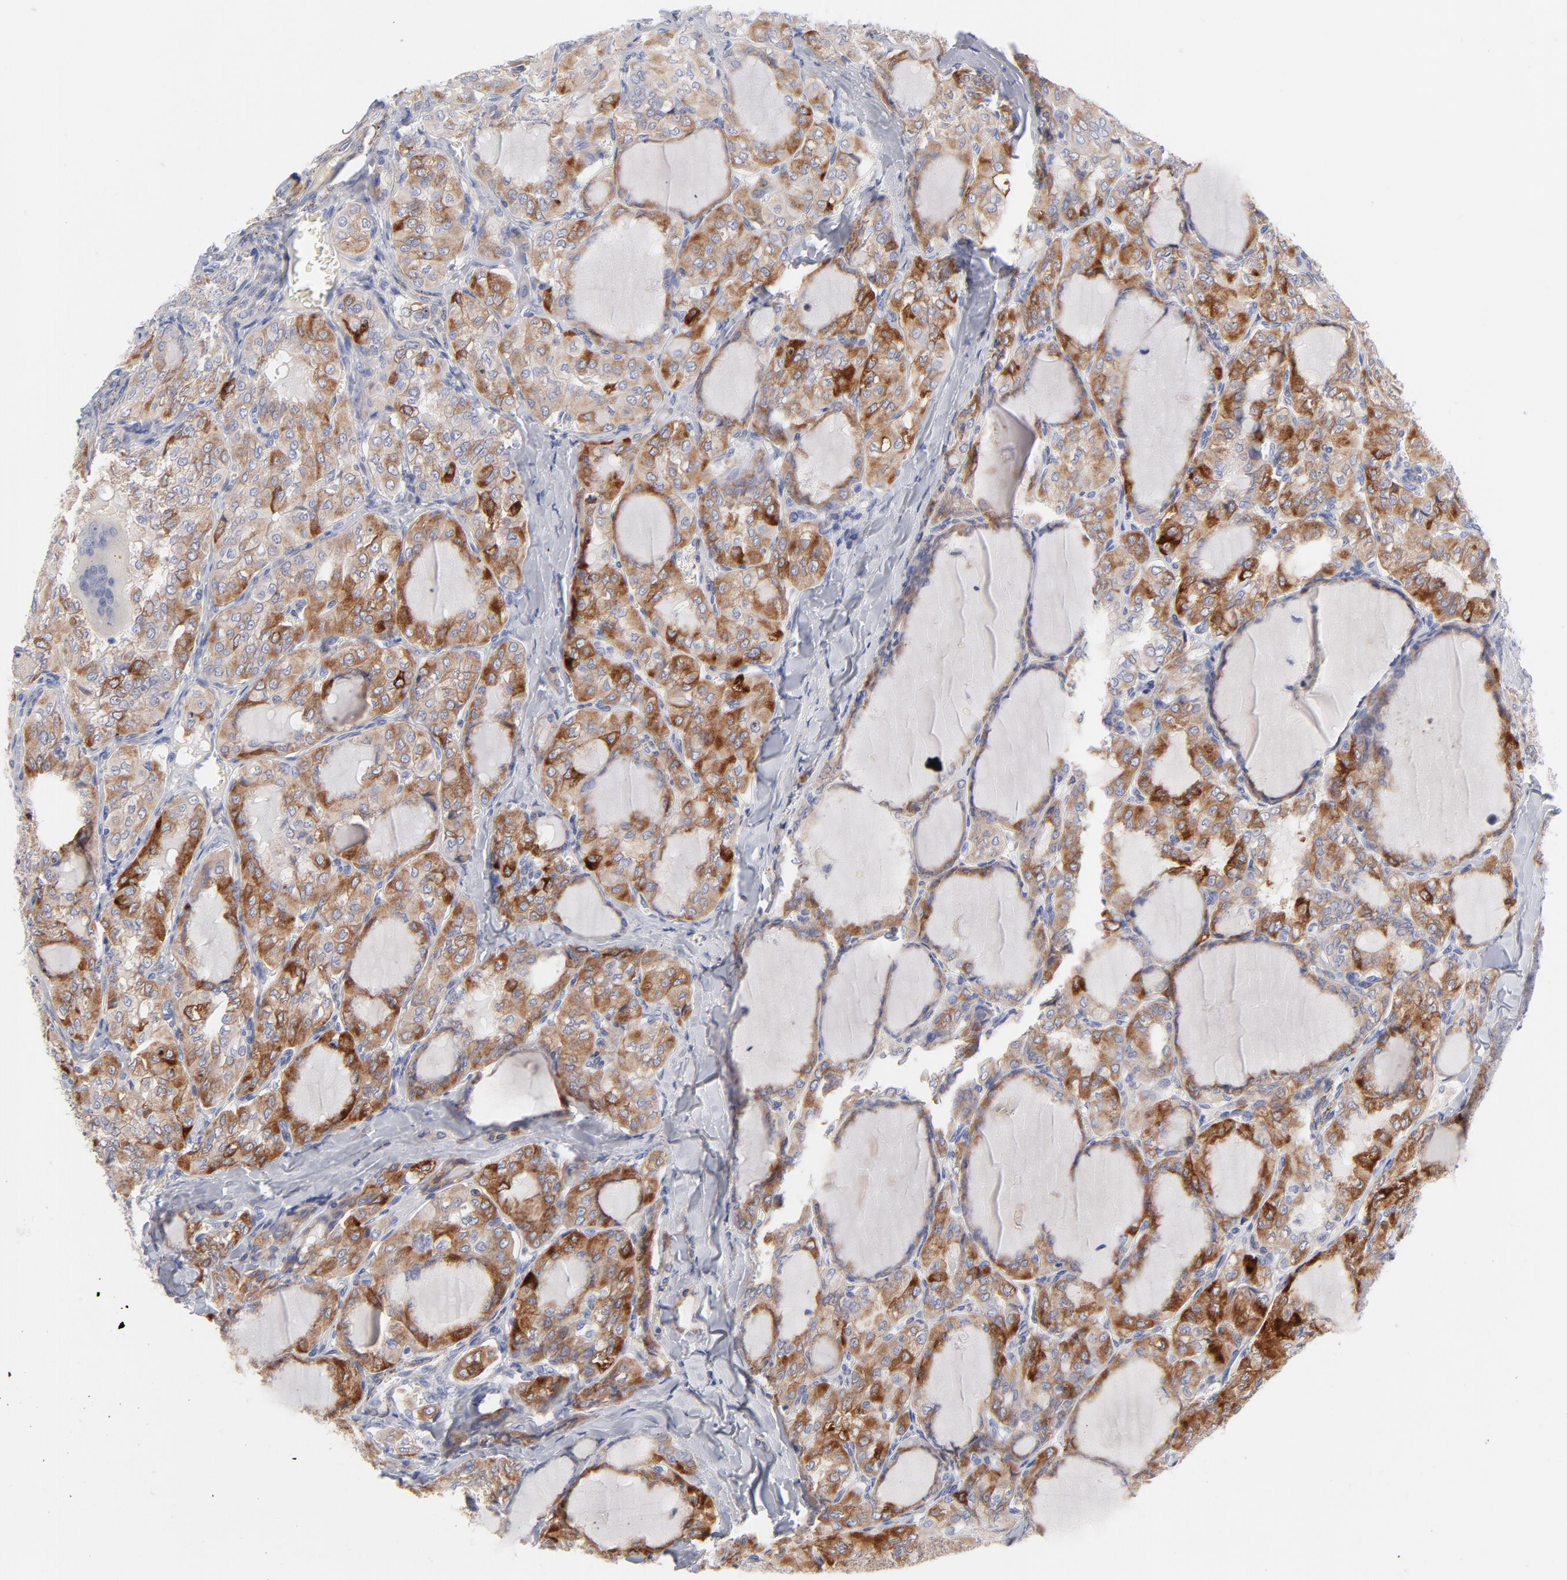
{"staining": {"intensity": "strong", "quantity": ">75%", "location": "cytoplasmic/membranous"}, "tissue": "thyroid cancer", "cell_type": "Tumor cells", "image_type": "cancer", "snomed": [{"axis": "morphology", "description": "Papillary adenocarcinoma, NOS"}, {"axis": "topography", "description": "Thyroid gland"}], "caption": "Papillary adenocarcinoma (thyroid) stained with DAB immunohistochemistry (IHC) displays high levels of strong cytoplasmic/membranous positivity in approximately >75% of tumor cells.", "gene": "MID1", "patient": {"sex": "male", "age": 20}}